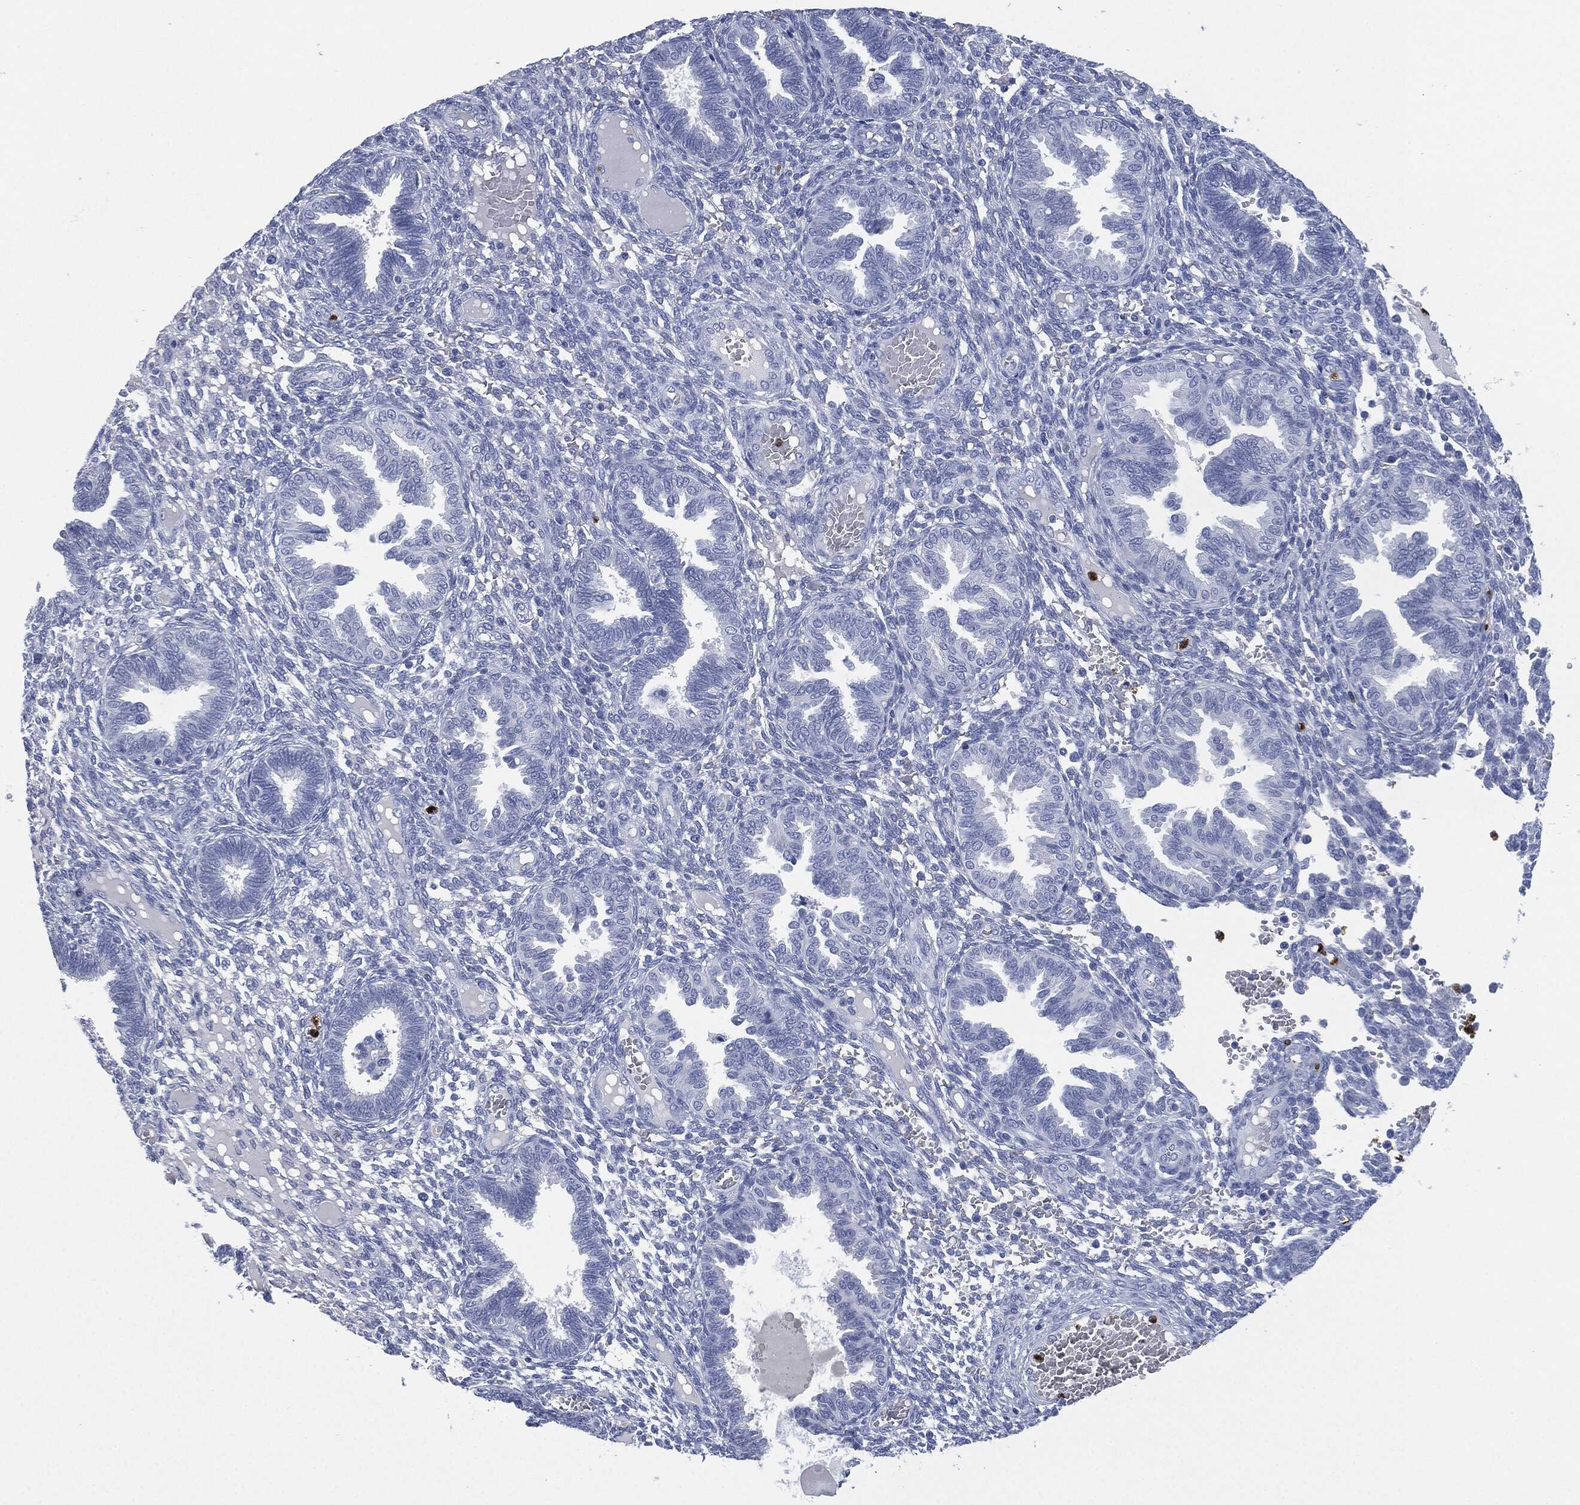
{"staining": {"intensity": "negative", "quantity": "none", "location": "none"}, "tissue": "endometrium", "cell_type": "Cells in endometrial stroma", "image_type": "normal", "snomed": [{"axis": "morphology", "description": "Normal tissue, NOS"}, {"axis": "topography", "description": "Endometrium"}], "caption": "Endometrium stained for a protein using IHC exhibits no expression cells in endometrial stroma.", "gene": "CEACAM8", "patient": {"sex": "female", "age": 42}}